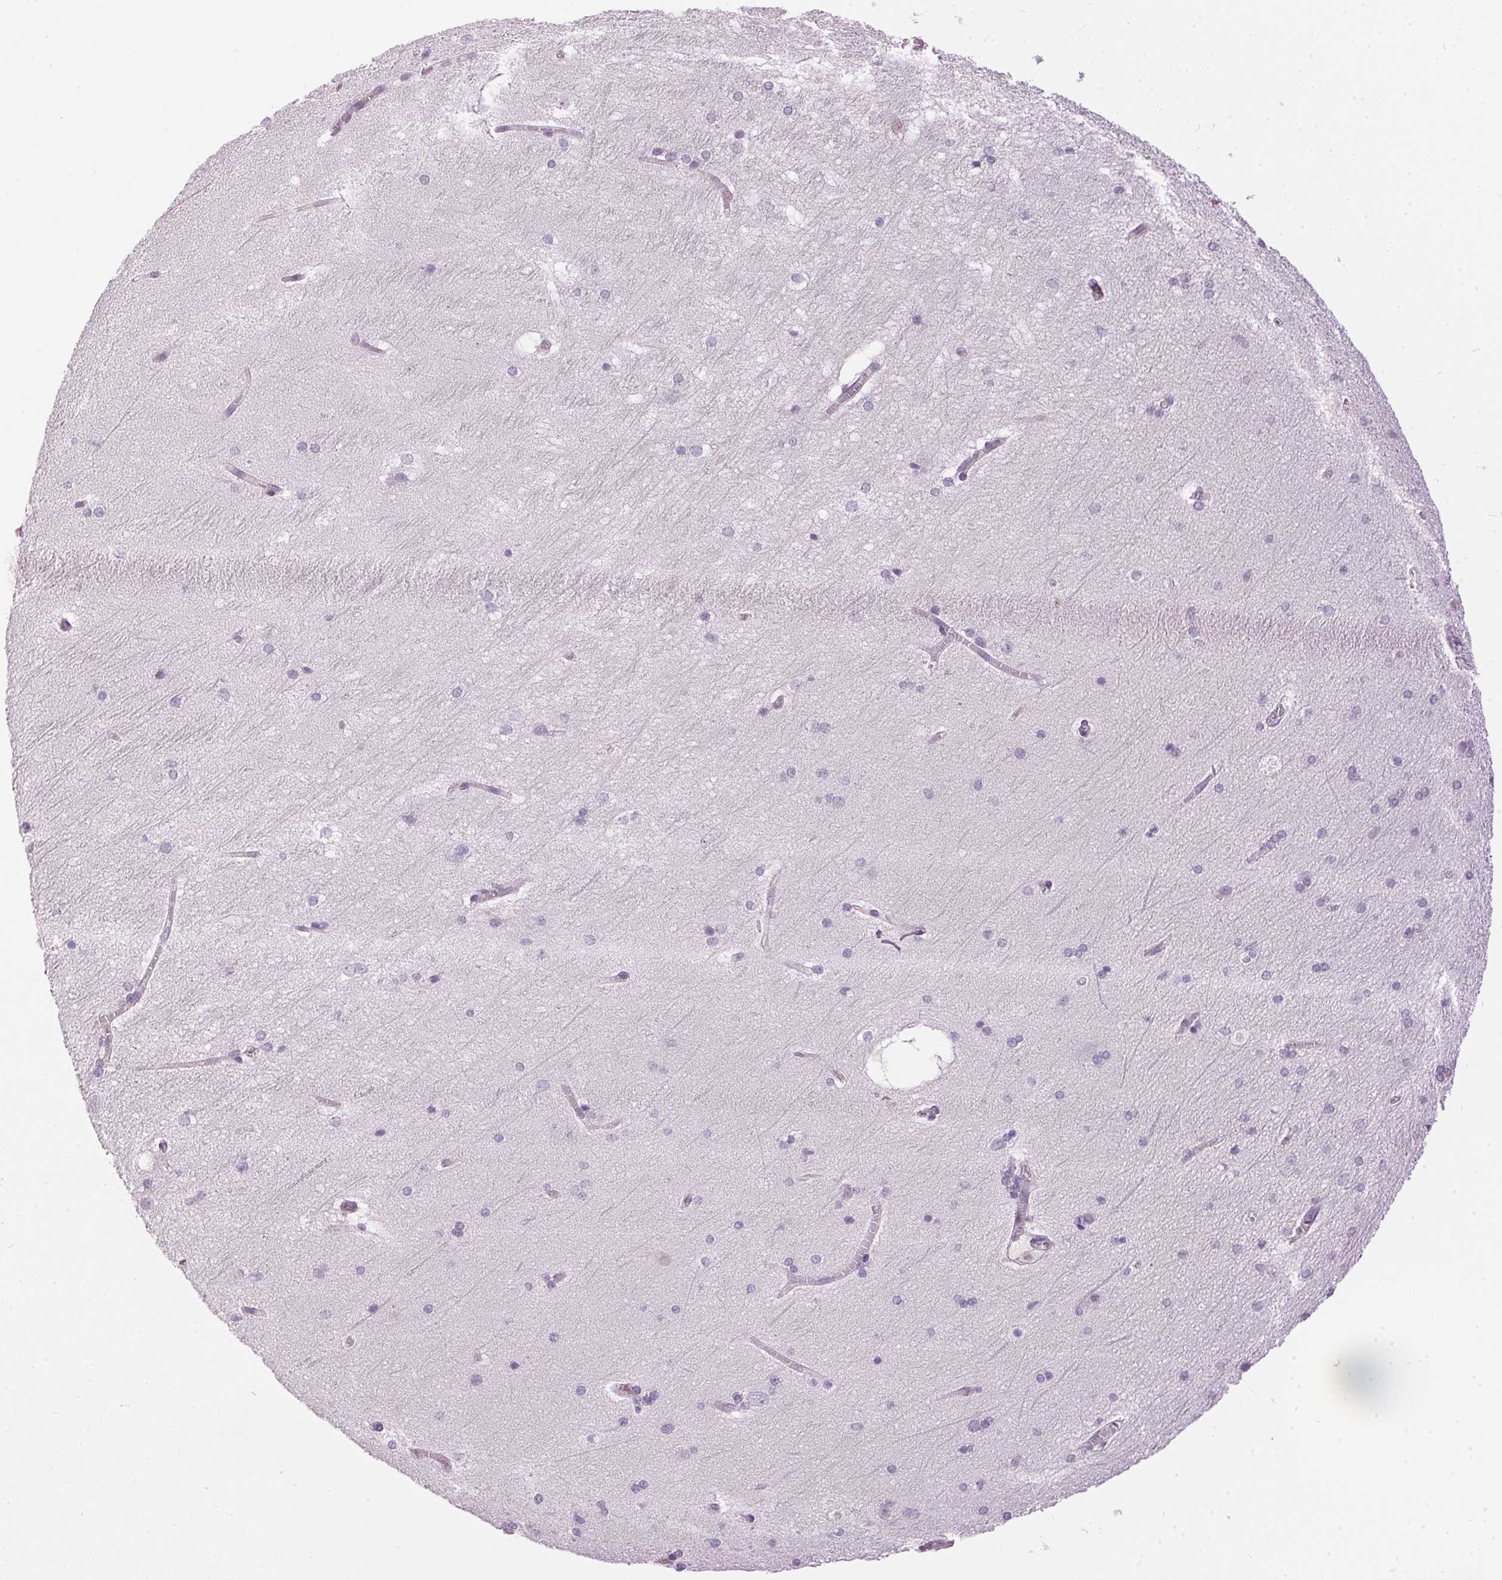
{"staining": {"intensity": "negative", "quantity": "none", "location": "none"}, "tissue": "hippocampus", "cell_type": "Glial cells", "image_type": "normal", "snomed": [{"axis": "morphology", "description": "Normal tissue, NOS"}, {"axis": "topography", "description": "Cerebral cortex"}, {"axis": "topography", "description": "Hippocampus"}], "caption": "Hippocampus stained for a protein using immunohistochemistry (IHC) demonstrates no staining glial cells.", "gene": "GOLPH3", "patient": {"sex": "female", "age": 19}}